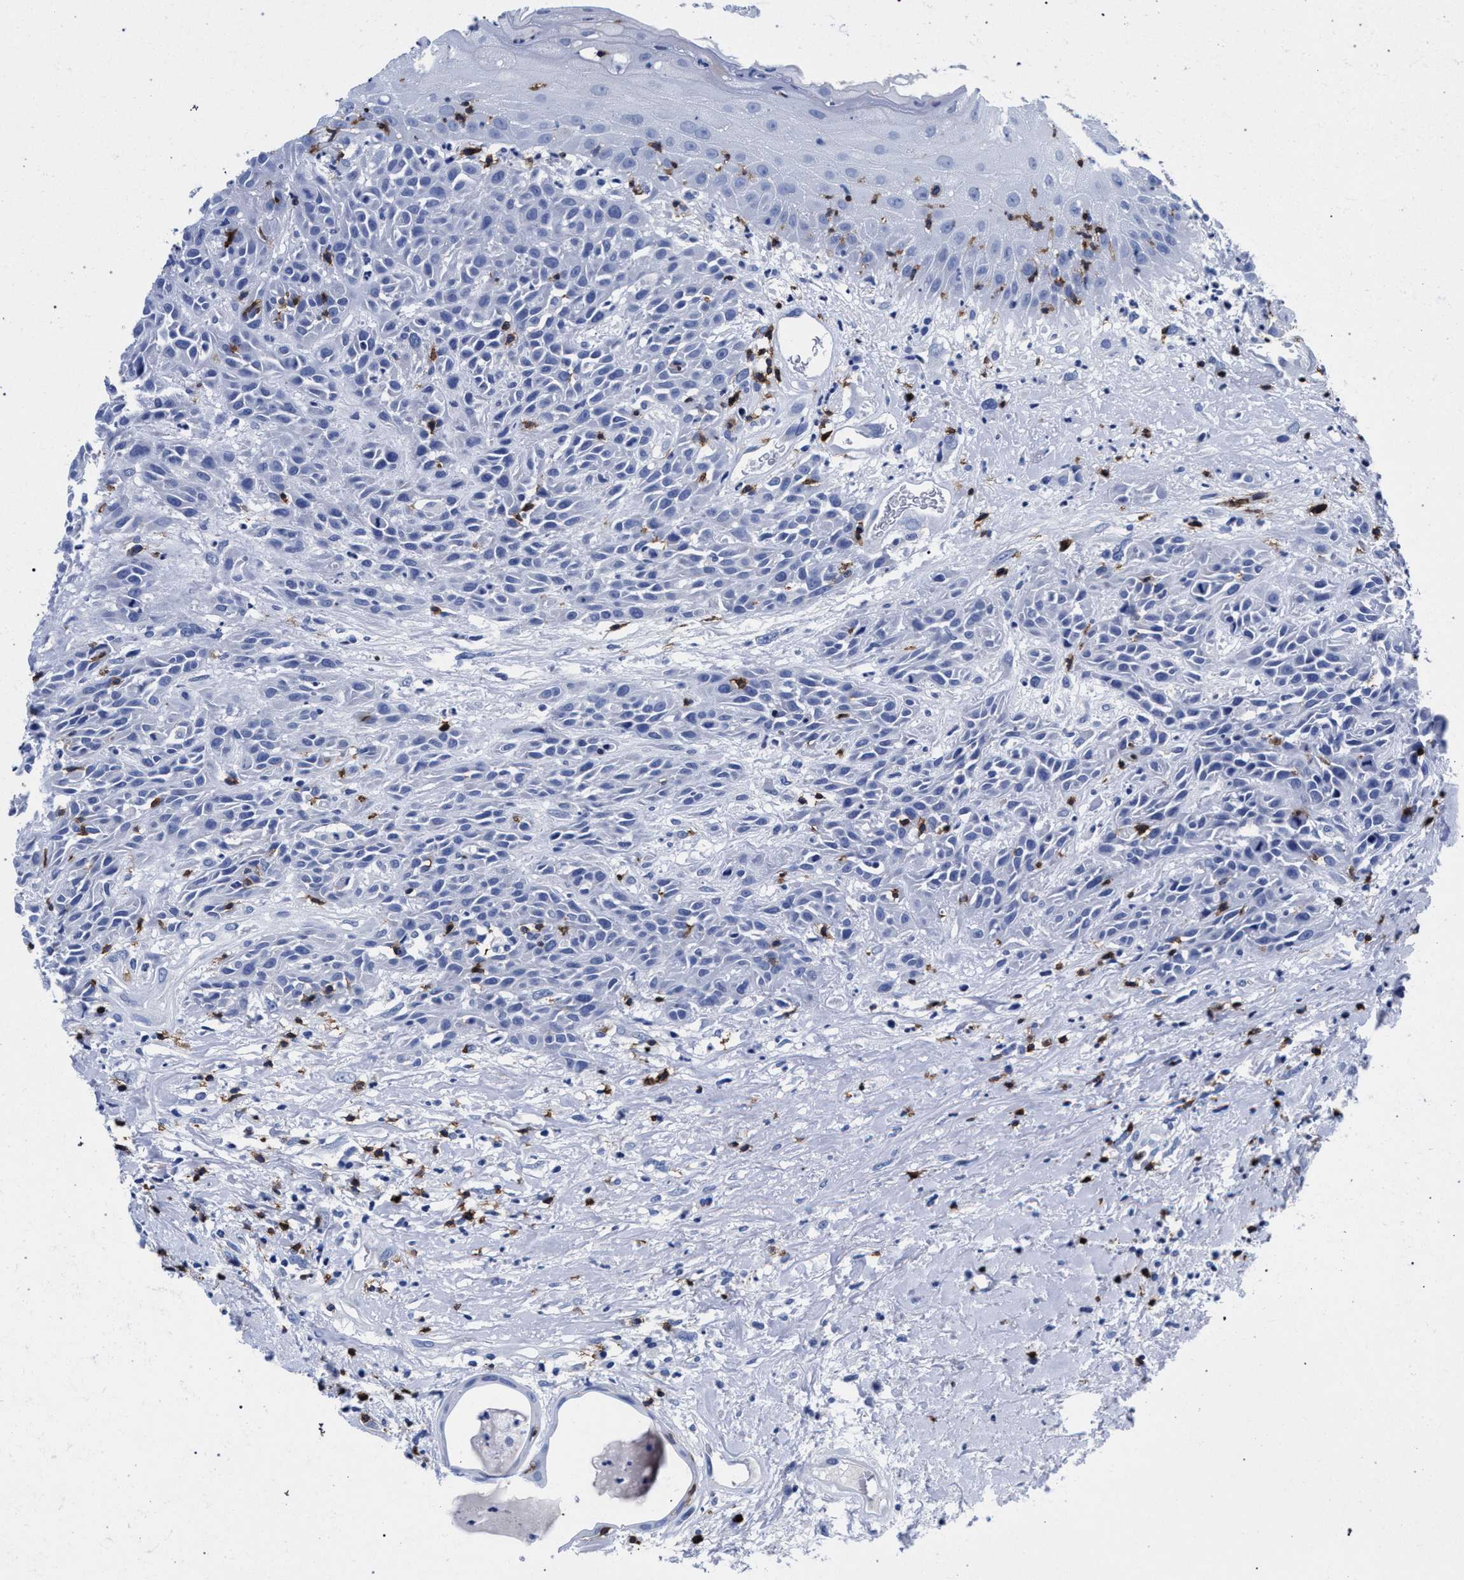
{"staining": {"intensity": "negative", "quantity": "none", "location": "none"}, "tissue": "head and neck cancer", "cell_type": "Tumor cells", "image_type": "cancer", "snomed": [{"axis": "morphology", "description": "Normal tissue, NOS"}, {"axis": "morphology", "description": "Squamous cell carcinoma, NOS"}, {"axis": "topography", "description": "Cartilage tissue"}, {"axis": "topography", "description": "Head-Neck"}], "caption": "Immunohistochemistry photomicrograph of head and neck cancer (squamous cell carcinoma) stained for a protein (brown), which reveals no positivity in tumor cells.", "gene": "KLRK1", "patient": {"sex": "male", "age": 62}}